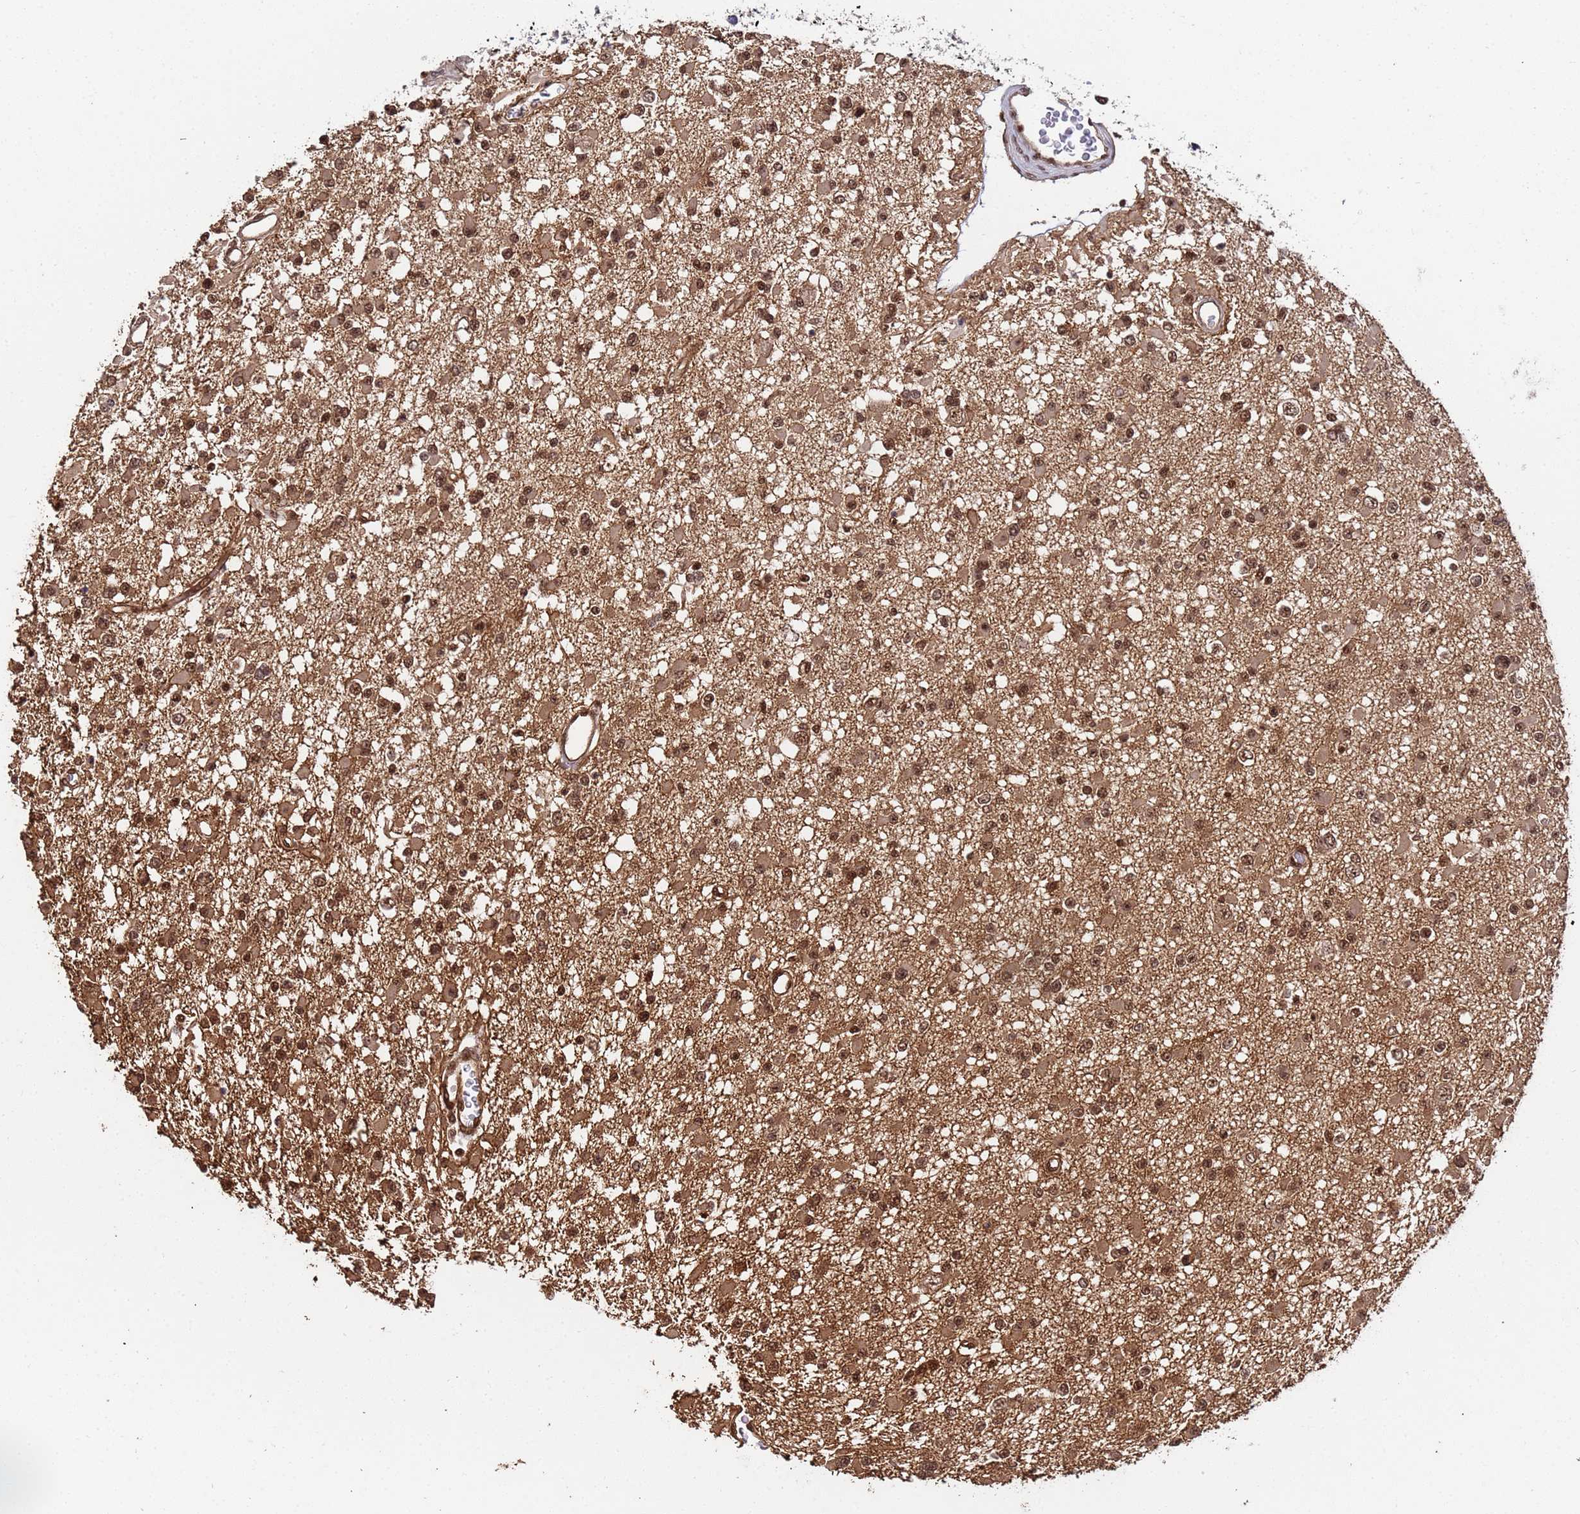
{"staining": {"intensity": "strong", "quantity": ">75%", "location": "cytoplasmic/membranous,nuclear"}, "tissue": "glioma", "cell_type": "Tumor cells", "image_type": "cancer", "snomed": [{"axis": "morphology", "description": "Glioma, malignant, Low grade"}, {"axis": "topography", "description": "Brain"}], "caption": "Tumor cells reveal high levels of strong cytoplasmic/membranous and nuclear staining in about >75% of cells in human glioma.", "gene": "SYF2", "patient": {"sex": "female", "age": 22}}